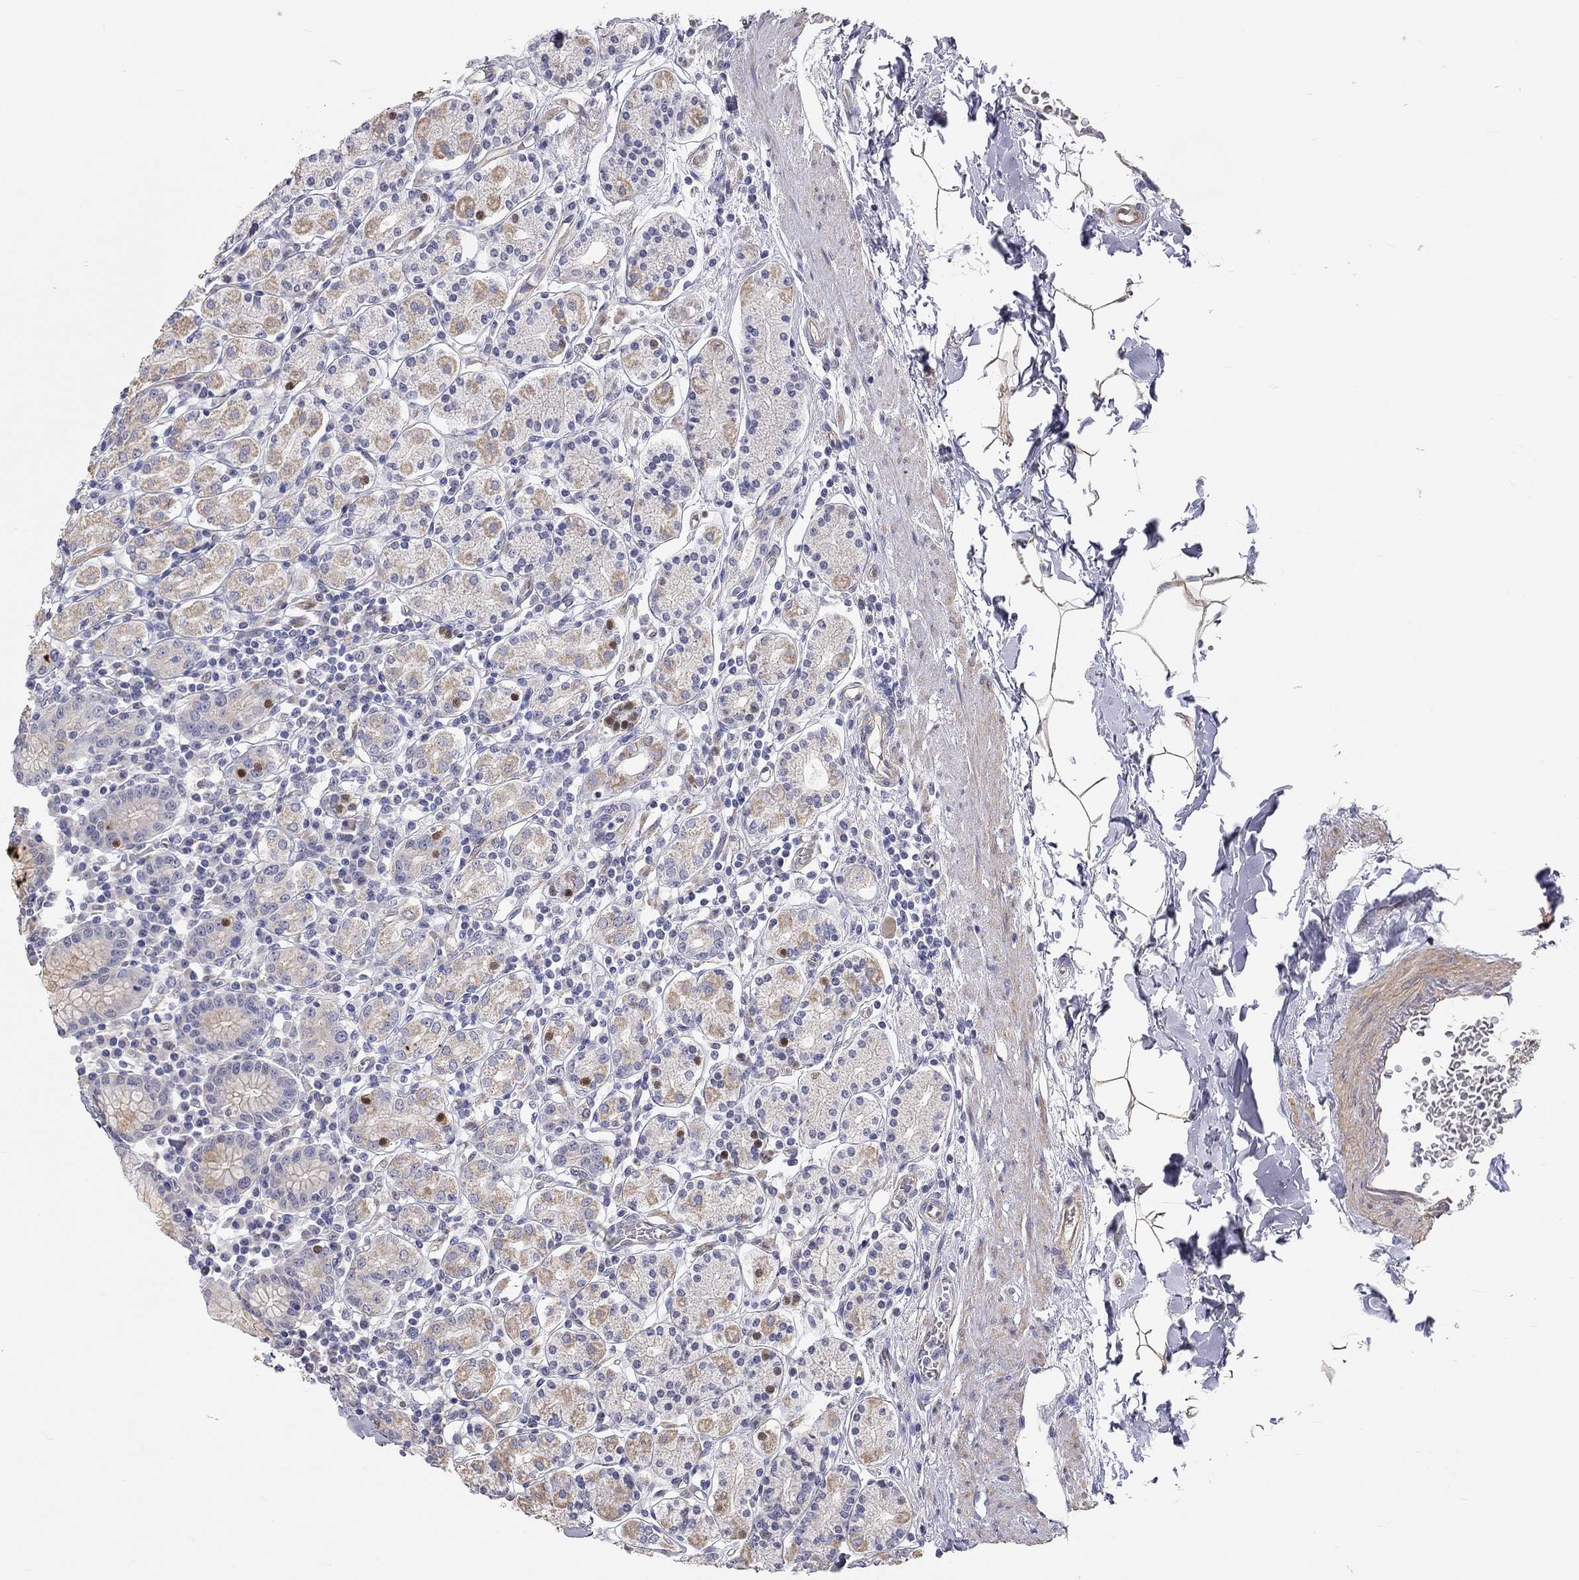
{"staining": {"intensity": "weak", "quantity": "25%-75%", "location": "cytoplasmic/membranous"}, "tissue": "stomach", "cell_type": "Glandular cells", "image_type": "normal", "snomed": [{"axis": "morphology", "description": "Normal tissue, NOS"}, {"axis": "topography", "description": "Stomach, upper"}, {"axis": "topography", "description": "Stomach"}], "caption": "Glandular cells demonstrate low levels of weak cytoplasmic/membranous staining in approximately 25%-75% of cells in benign human stomach. Ihc stains the protein in brown and the nuclei are stained blue.", "gene": "PAPSS2", "patient": {"sex": "male", "age": 62}}